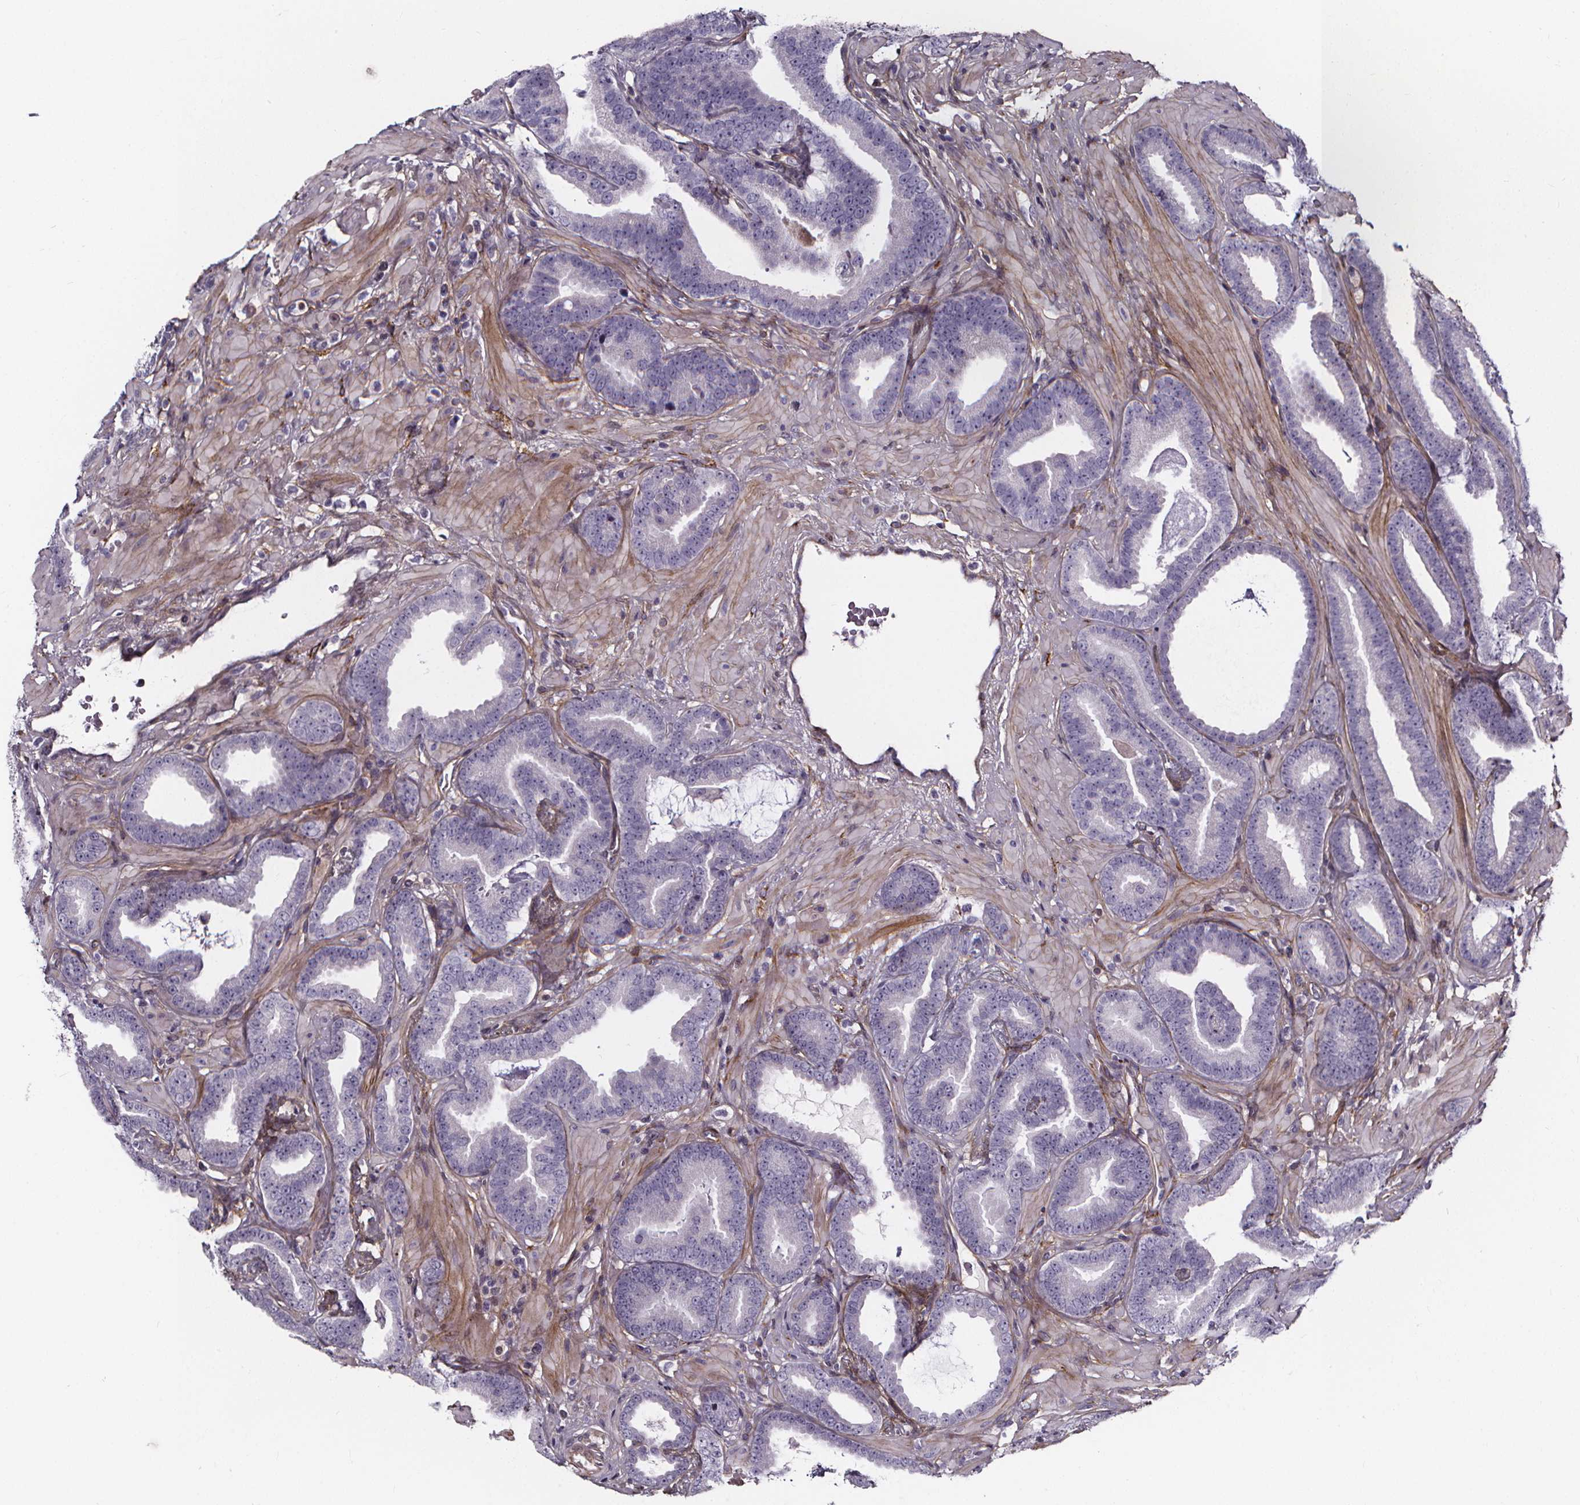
{"staining": {"intensity": "negative", "quantity": "none", "location": "none"}, "tissue": "prostate cancer", "cell_type": "Tumor cells", "image_type": "cancer", "snomed": [{"axis": "morphology", "description": "Adenocarcinoma, Low grade"}, {"axis": "topography", "description": "Prostate"}], "caption": "Protein analysis of prostate adenocarcinoma (low-grade) demonstrates no significant positivity in tumor cells.", "gene": "AEBP1", "patient": {"sex": "male", "age": 63}}